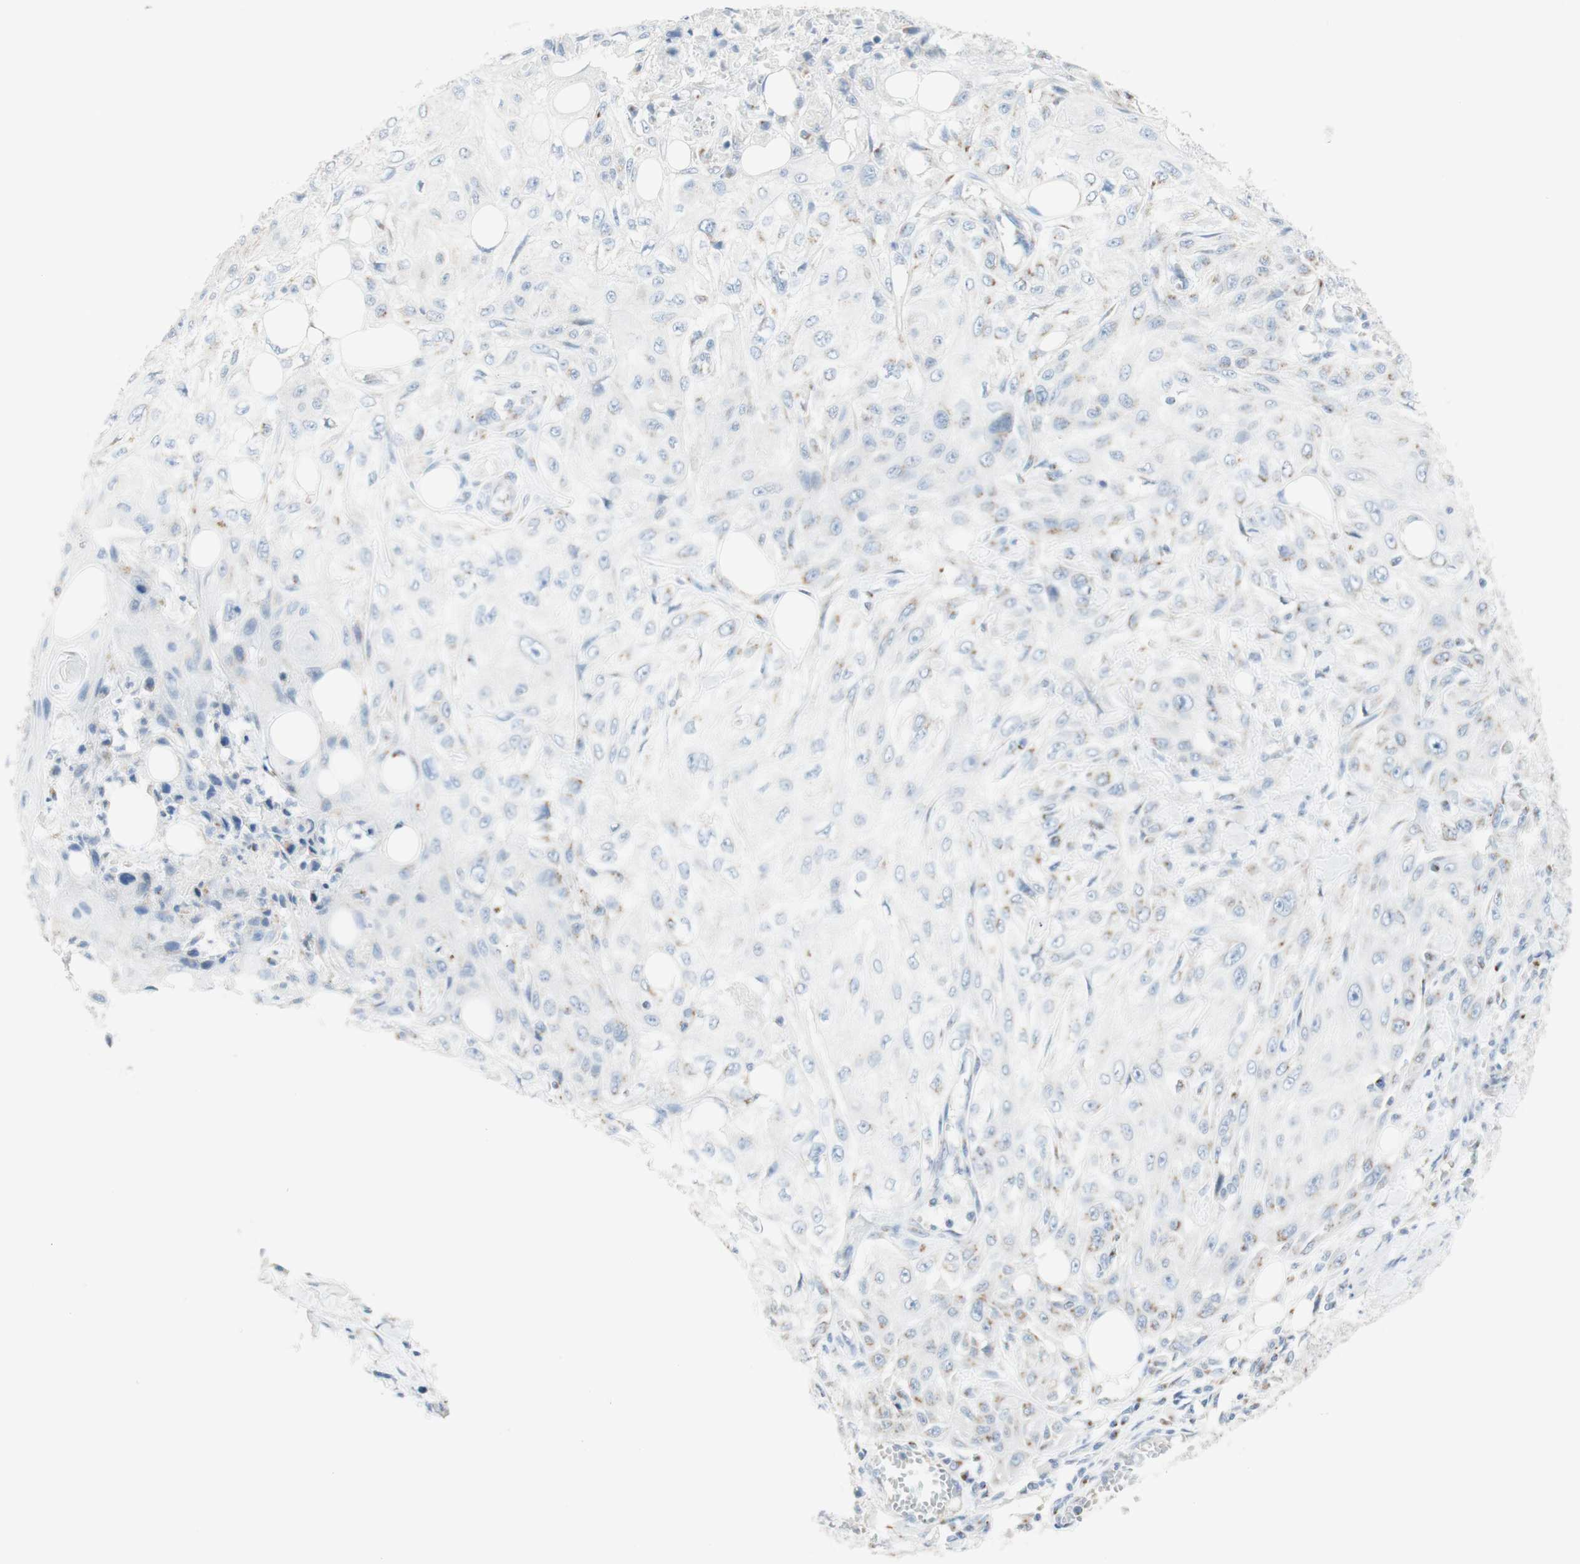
{"staining": {"intensity": "weak", "quantity": "25%-75%", "location": "cytoplasmic/membranous"}, "tissue": "skin cancer", "cell_type": "Tumor cells", "image_type": "cancer", "snomed": [{"axis": "morphology", "description": "Squamous cell carcinoma, NOS"}, {"axis": "topography", "description": "Skin"}], "caption": "Human skin cancer stained with a protein marker shows weak staining in tumor cells.", "gene": "MANEA", "patient": {"sex": "male", "age": 75}}